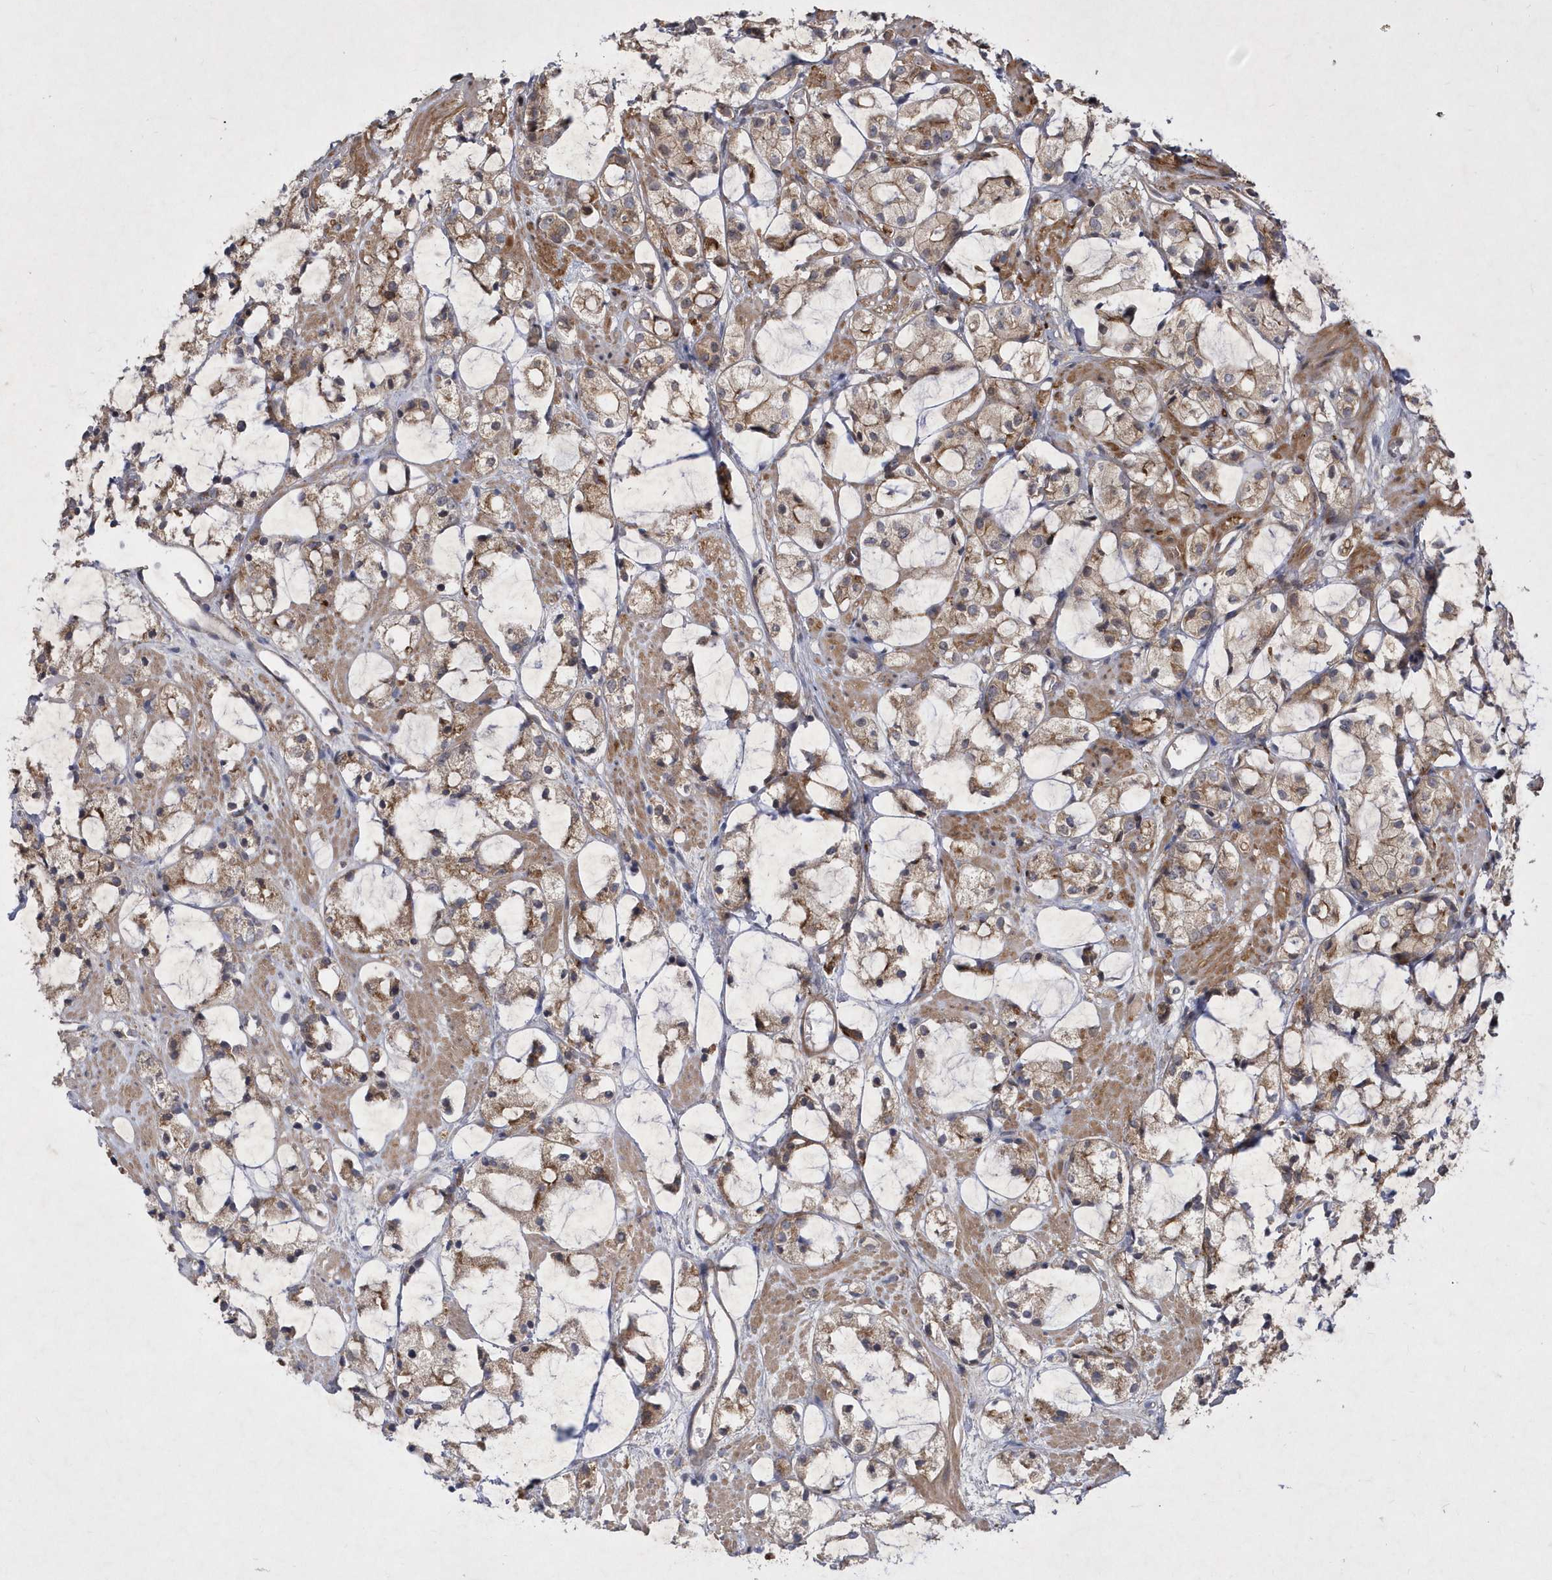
{"staining": {"intensity": "moderate", "quantity": "25%-75%", "location": "cytoplasmic/membranous"}, "tissue": "prostate cancer", "cell_type": "Tumor cells", "image_type": "cancer", "snomed": [{"axis": "morphology", "description": "Adenocarcinoma, High grade"}, {"axis": "topography", "description": "Prostate"}], "caption": "An immunohistochemistry (IHC) photomicrograph of tumor tissue is shown. Protein staining in brown shows moderate cytoplasmic/membranous positivity in prostate cancer (adenocarcinoma (high-grade)) within tumor cells.", "gene": "LONRF2", "patient": {"sex": "male", "age": 85}}